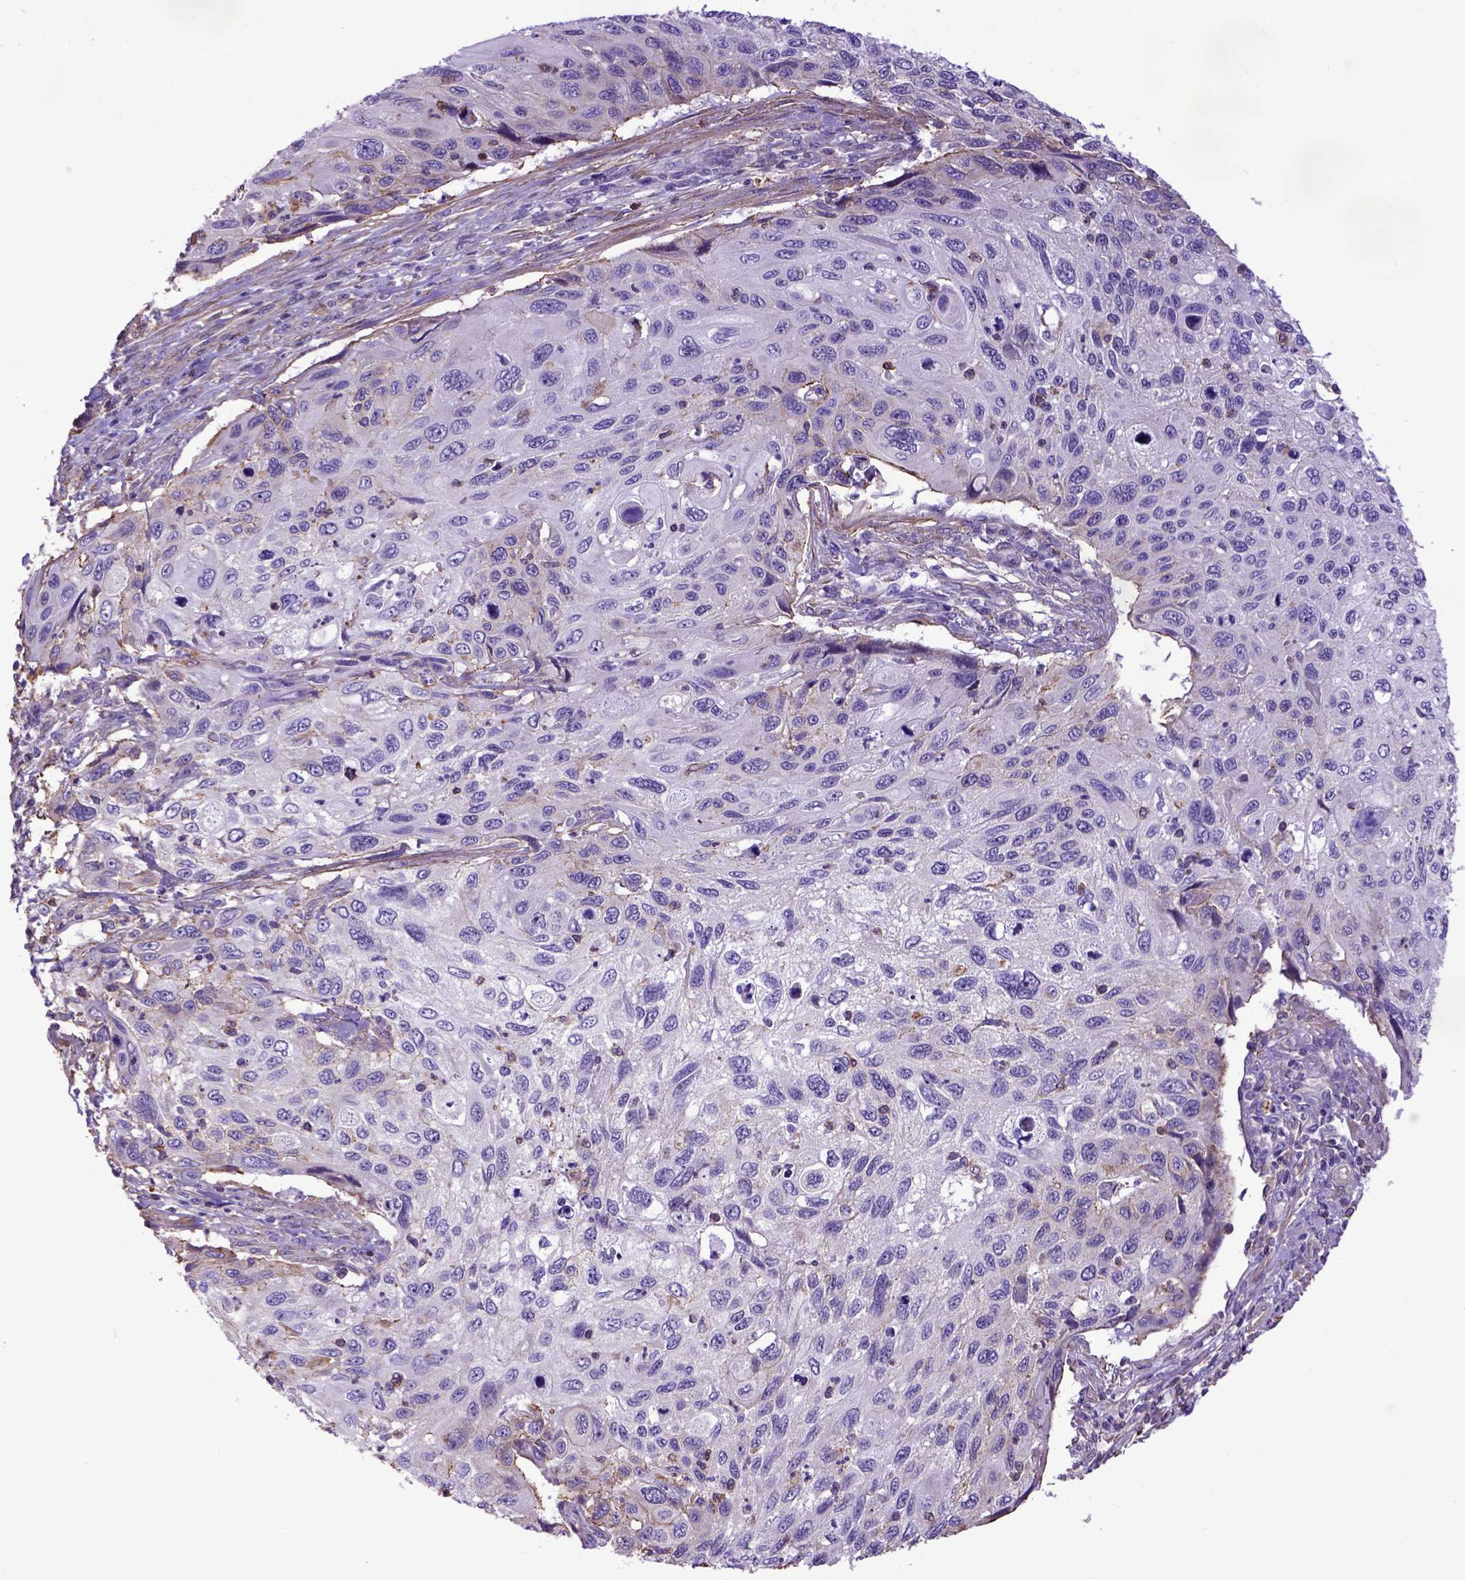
{"staining": {"intensity": "negative", "quantity": "none", "location": "none"}, "tissue": "cervical cancer", "cell_type": "Tumor cells", "image_type": "cancer", "snomed": [{"axis": "morphology", "description": "Squamous cell carcinoma, NOS"}, {"axis": "topography", "description": "Cervix"}], "caption": "There is no significant positivity in tumor cells of cervical cancer.", "gene": "ASAH2", "patient": {"sex": "female", "age": 70}}